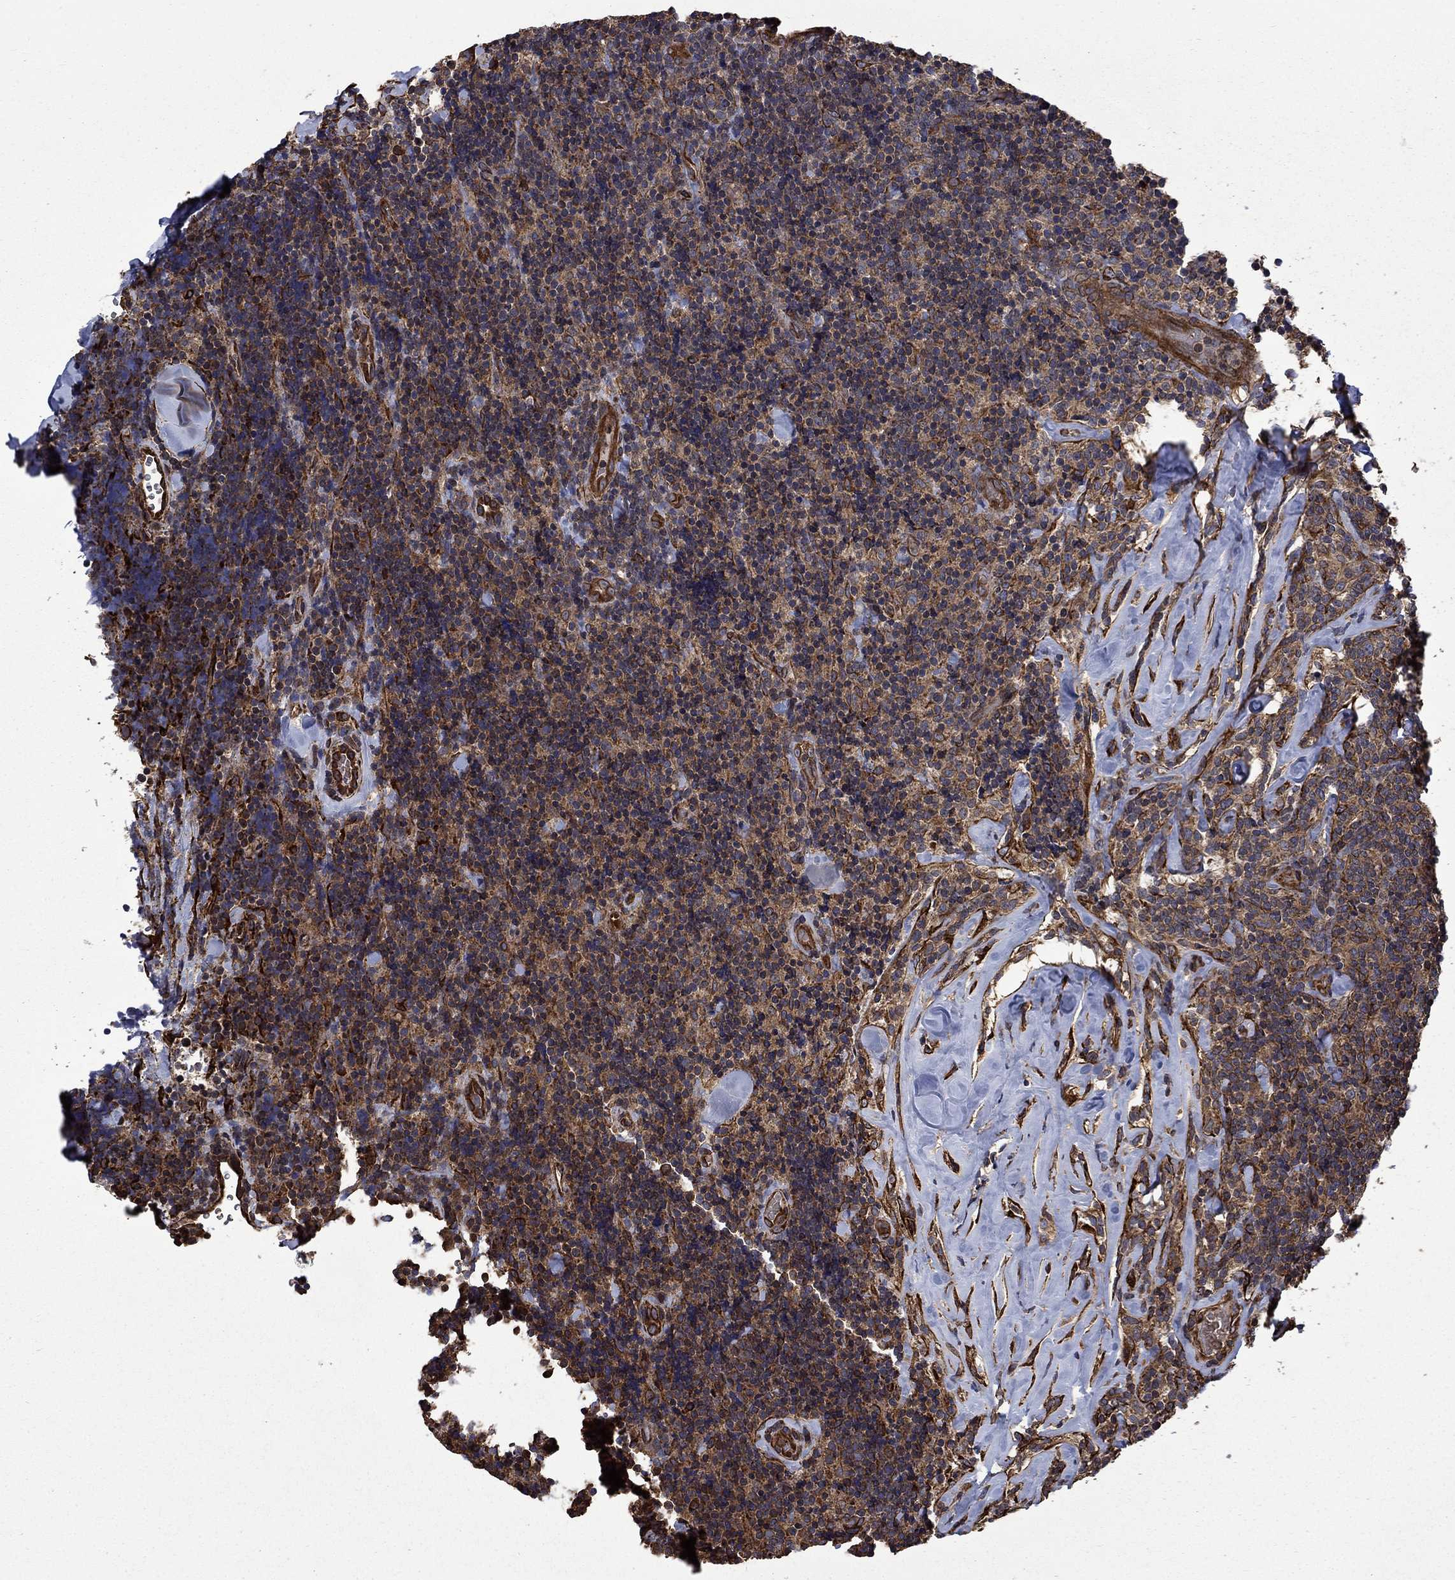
{"staining": {"intensity": "moderate", "quantity": ">75%", "location": "cytoplasmic/membranous"}, "tissue": "lymphoma", "cell_type": "Tumor cells", "image_type": "cancer", "snomed": [{"axis": "morphology", "description": "Malignant lymphoma, non-Hodgkin's type, Low grade"}, {"axis": "topography", "description": "Lymph node"}], "caption": "Tumor cells exhibit moderate cytoplasmic/membranous expression in approximately >75% of cells in low-grade malignant lymphoma, non-Hodgkin's type.", "gene": "CUTC", "patient": {"sex": "female", "age": 56}}